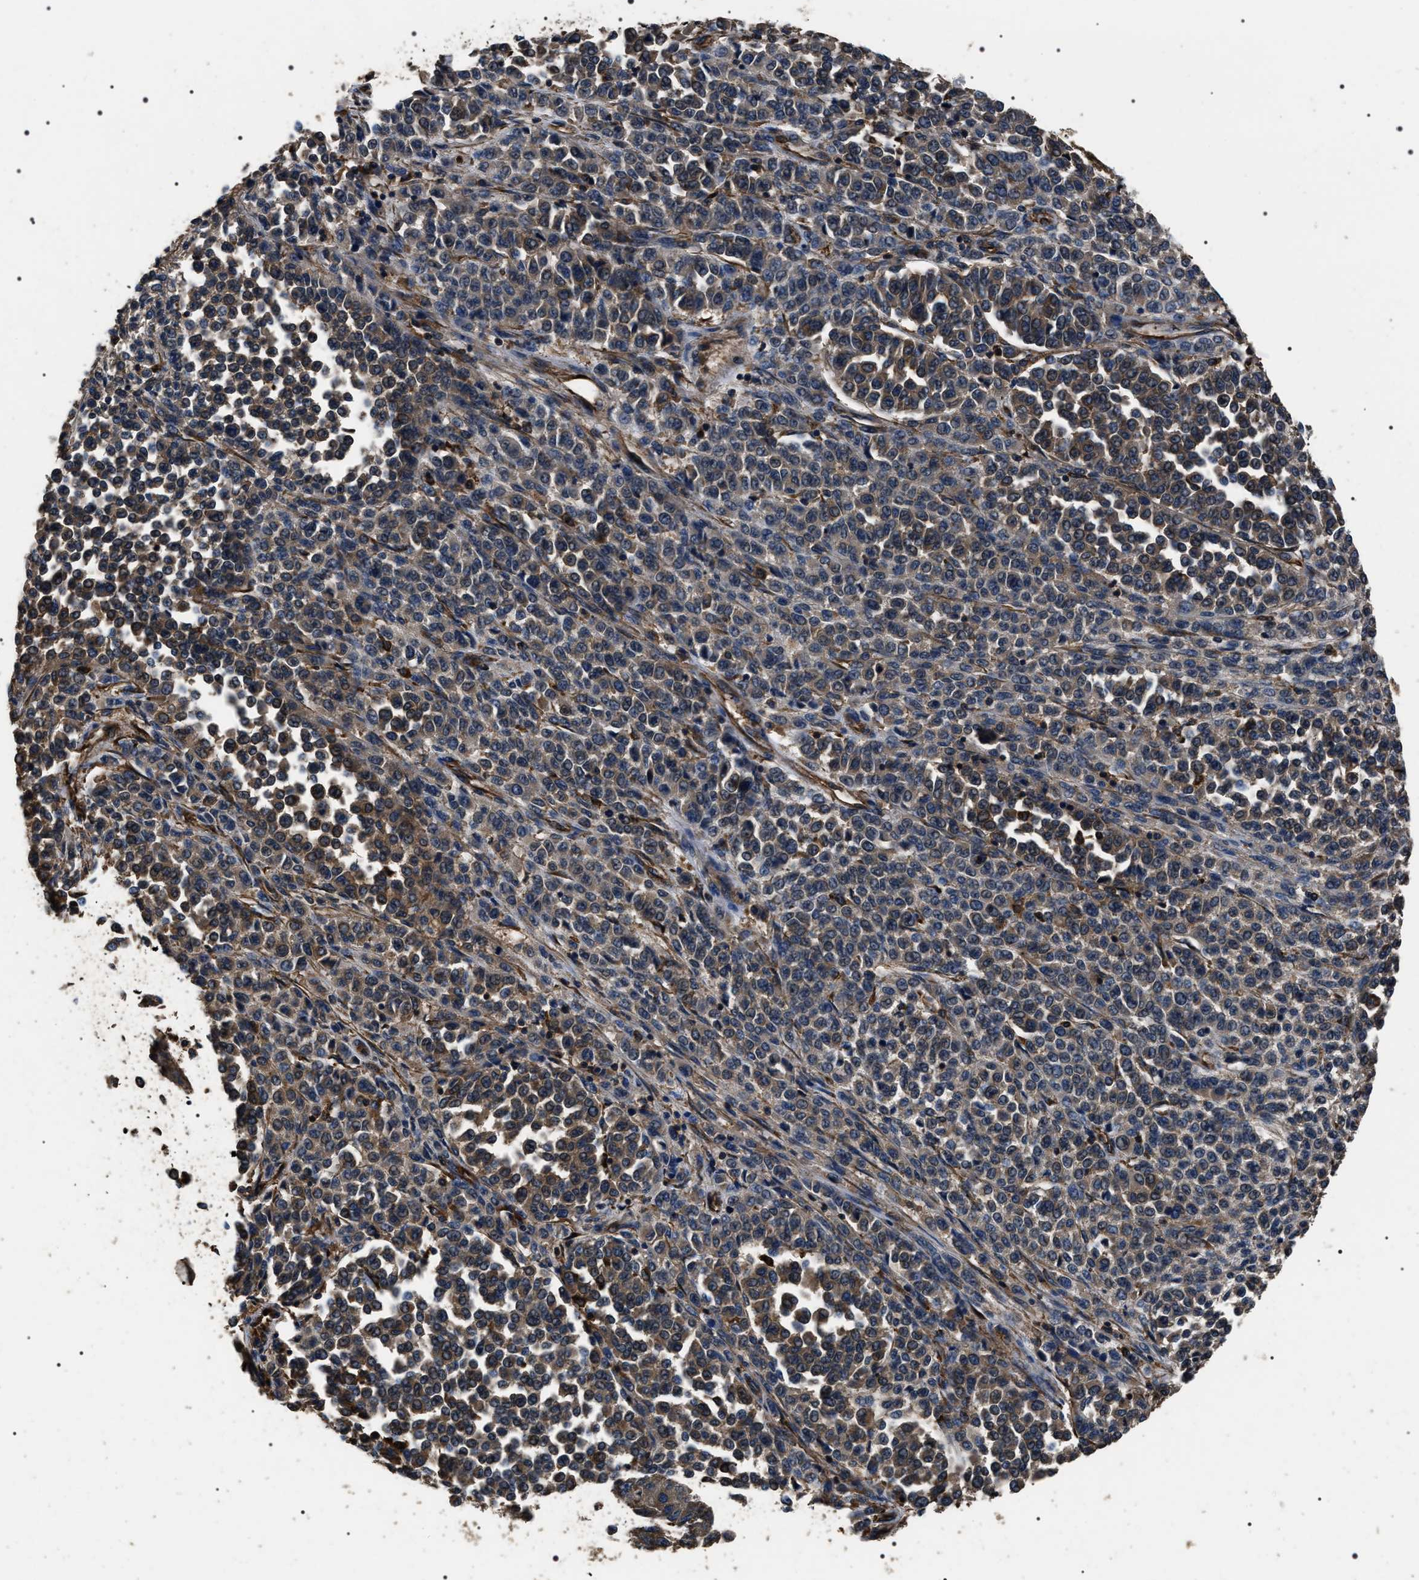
{"staining": {"intensity": "moderate", "quantity": "25%-75%", "location": "cytoplasmic/membranous"}, "tissue": "melanoma", "cell_type": "Tumor cells", "image_type": "cancer", "snomed": [{"axis": "morphology", "description": "Malignant melanoma, Metastatic site"}, {"axis": "topography", "description": "Pancreas"}], "caption": "A histopathology image of malignant melanoma (metastatic site) stained for a protein demonstrates moderate cytoplasmic/membranous brown staining in tumor cells.", "gene": "HSCB", "patient": {"sex": "female", "age": 30}}